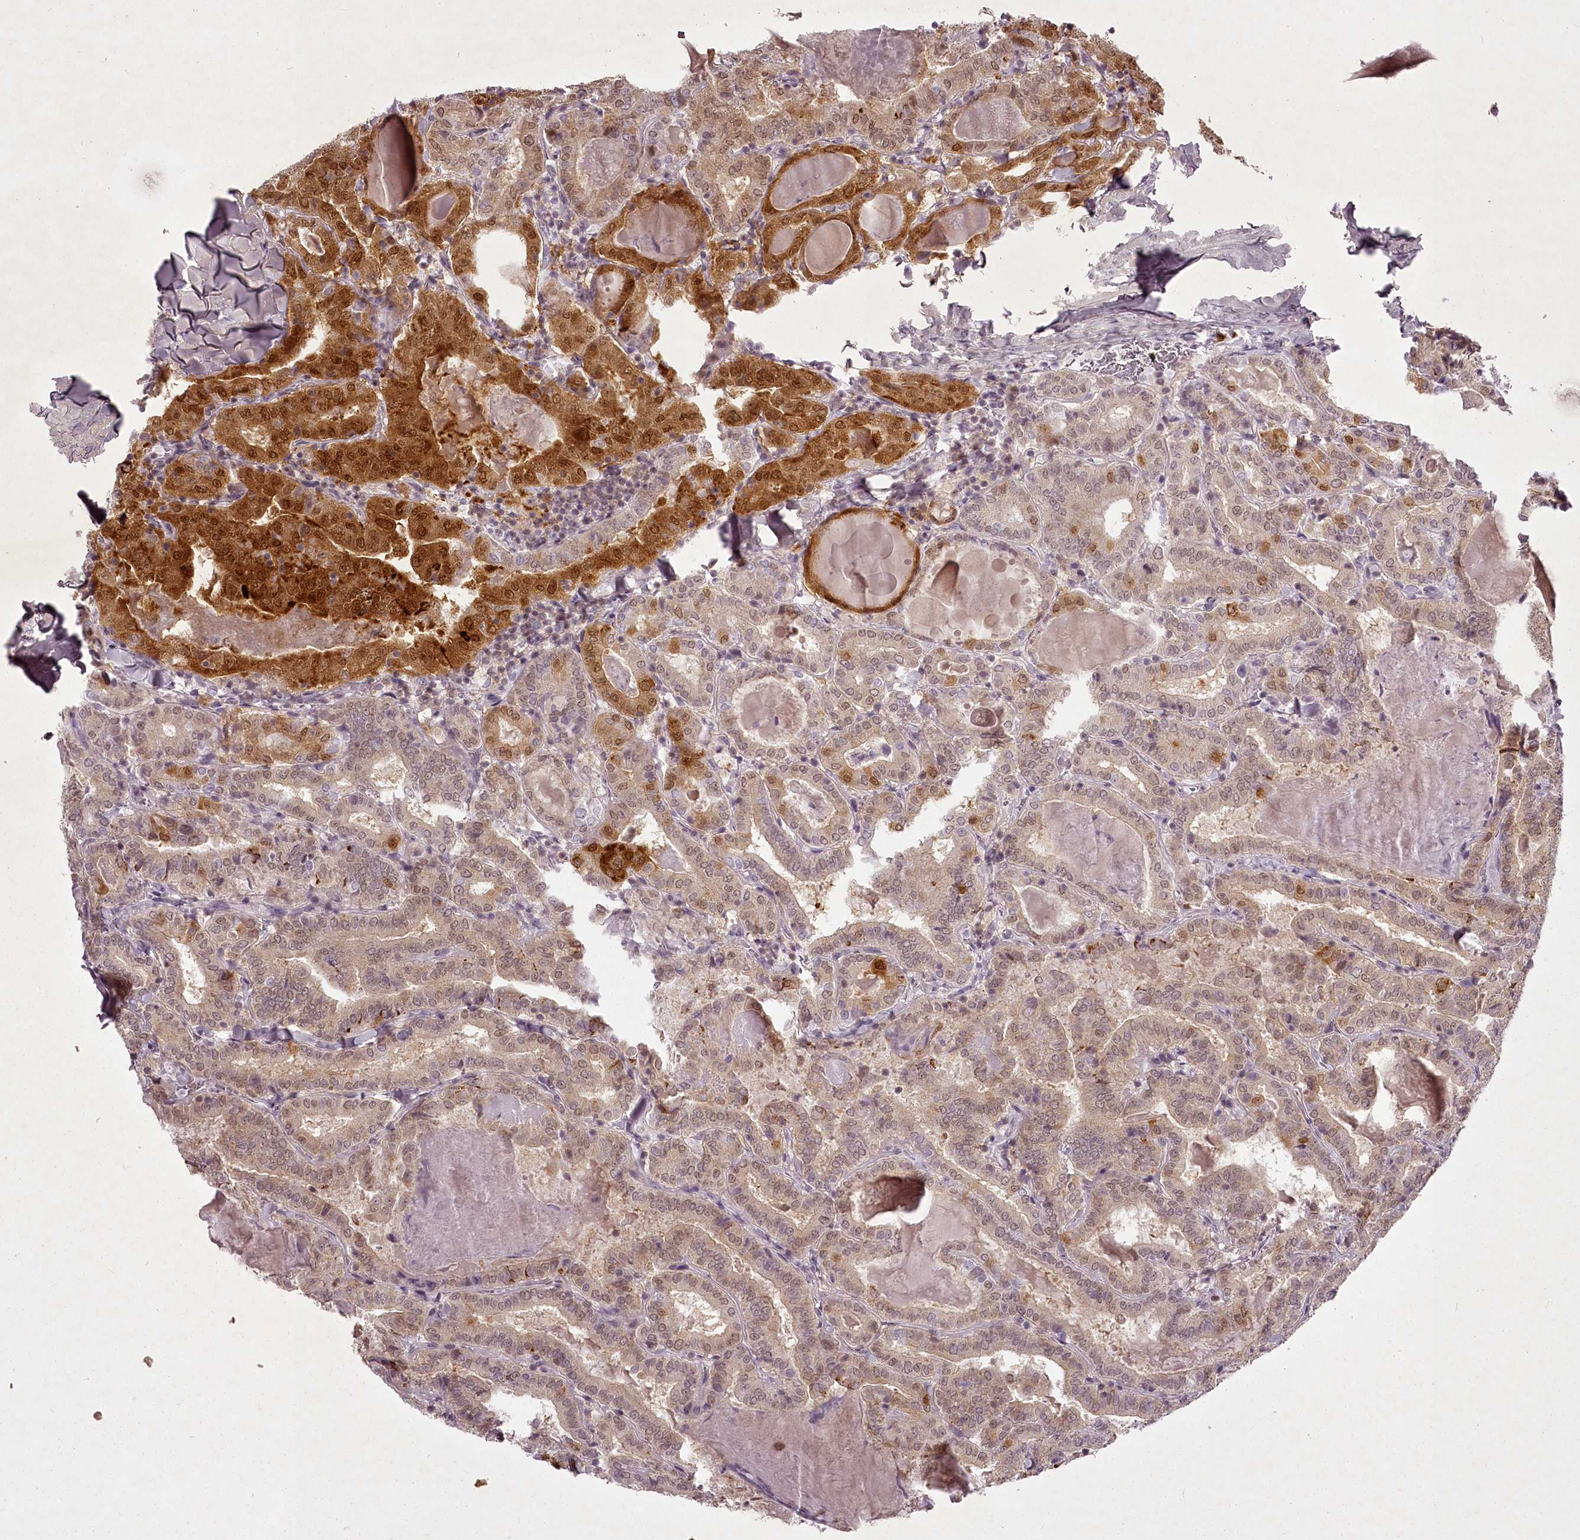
{"staining": {"intensity": "strong", "quantity": "25%-75%", "location": "cytoplasmic/membranous,nuclear"}, "tissue": "thyroid cancer", "cell_type": "Tumor cells", "image_type": "cancer", "snomed": [{"axis": "morphology", "description": "Papillary adenocarcinoma, NOS"}, {"axis": "topography", "description": "Thyroid gland"}], "caption": "Protein staining shows strong cytoplasmic/membranous and nuclear expression in about 25%-75% of tumor cells in thyroid cancer.", "gene": "CHCHD2", "patient": {"sex": "female", "age": 72}}